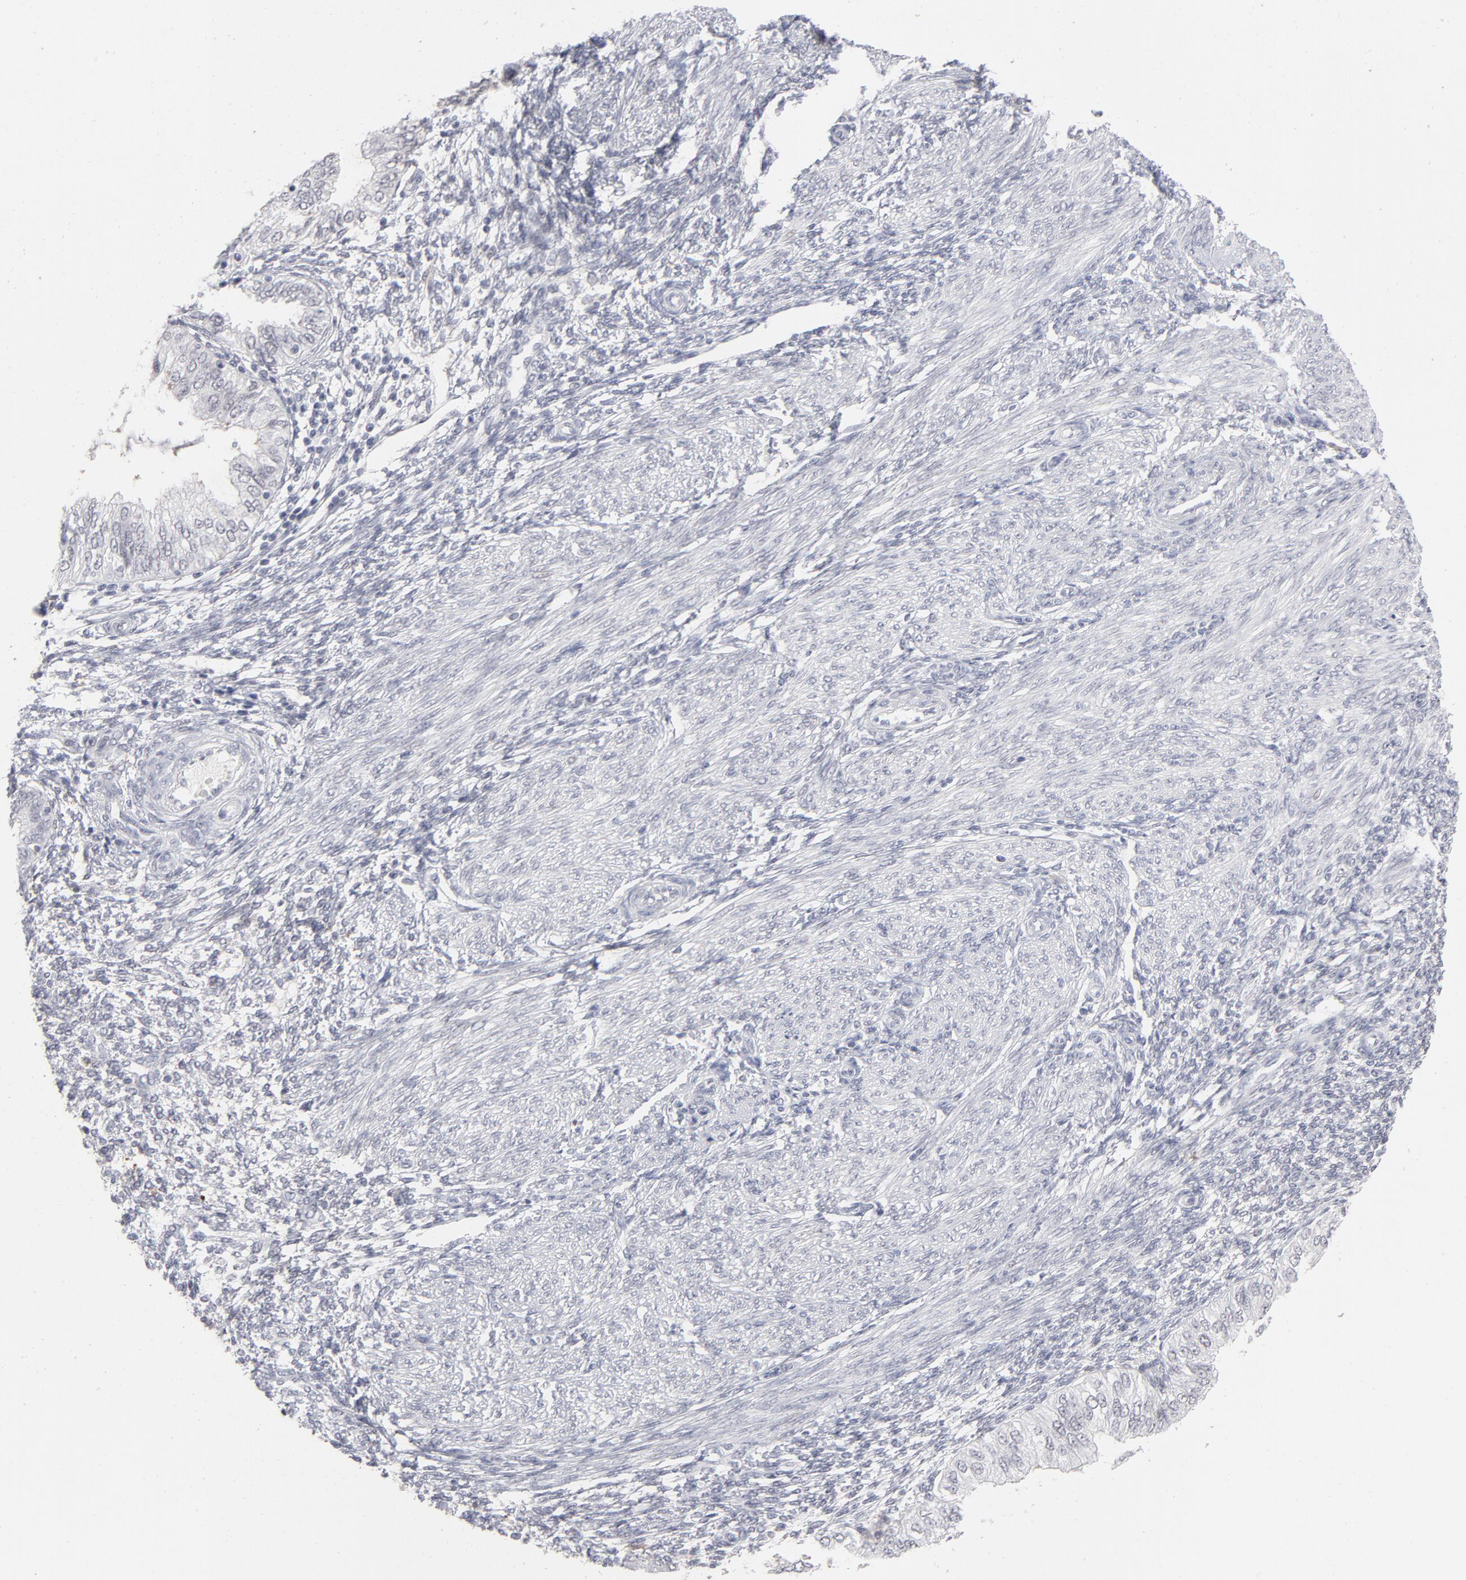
{"staining": {"intensity": "negative", "quantity": "none", "location": "none"}, "tissue": "endometrial cancer", "cell_type": "Tumor cells", "image_type": "cancer", "snomed": [{"axis": "morphology", "description": "Adenocarcinoma, NOS"}, {"axis": "topography", "description": "Endometrium"}], "caption": "Immunohistochemistry (IHC) micrograph of endometrial cancer (adenocarcinoma) stained for a protein (brown), which exhibits no positivity in tumor cells. The staining is performed using DAB brown chromogen with nuclei counter-stained in using hematoxylin.", "gene": "CCR2", "patient": {"sex": "female", "age": 51}}